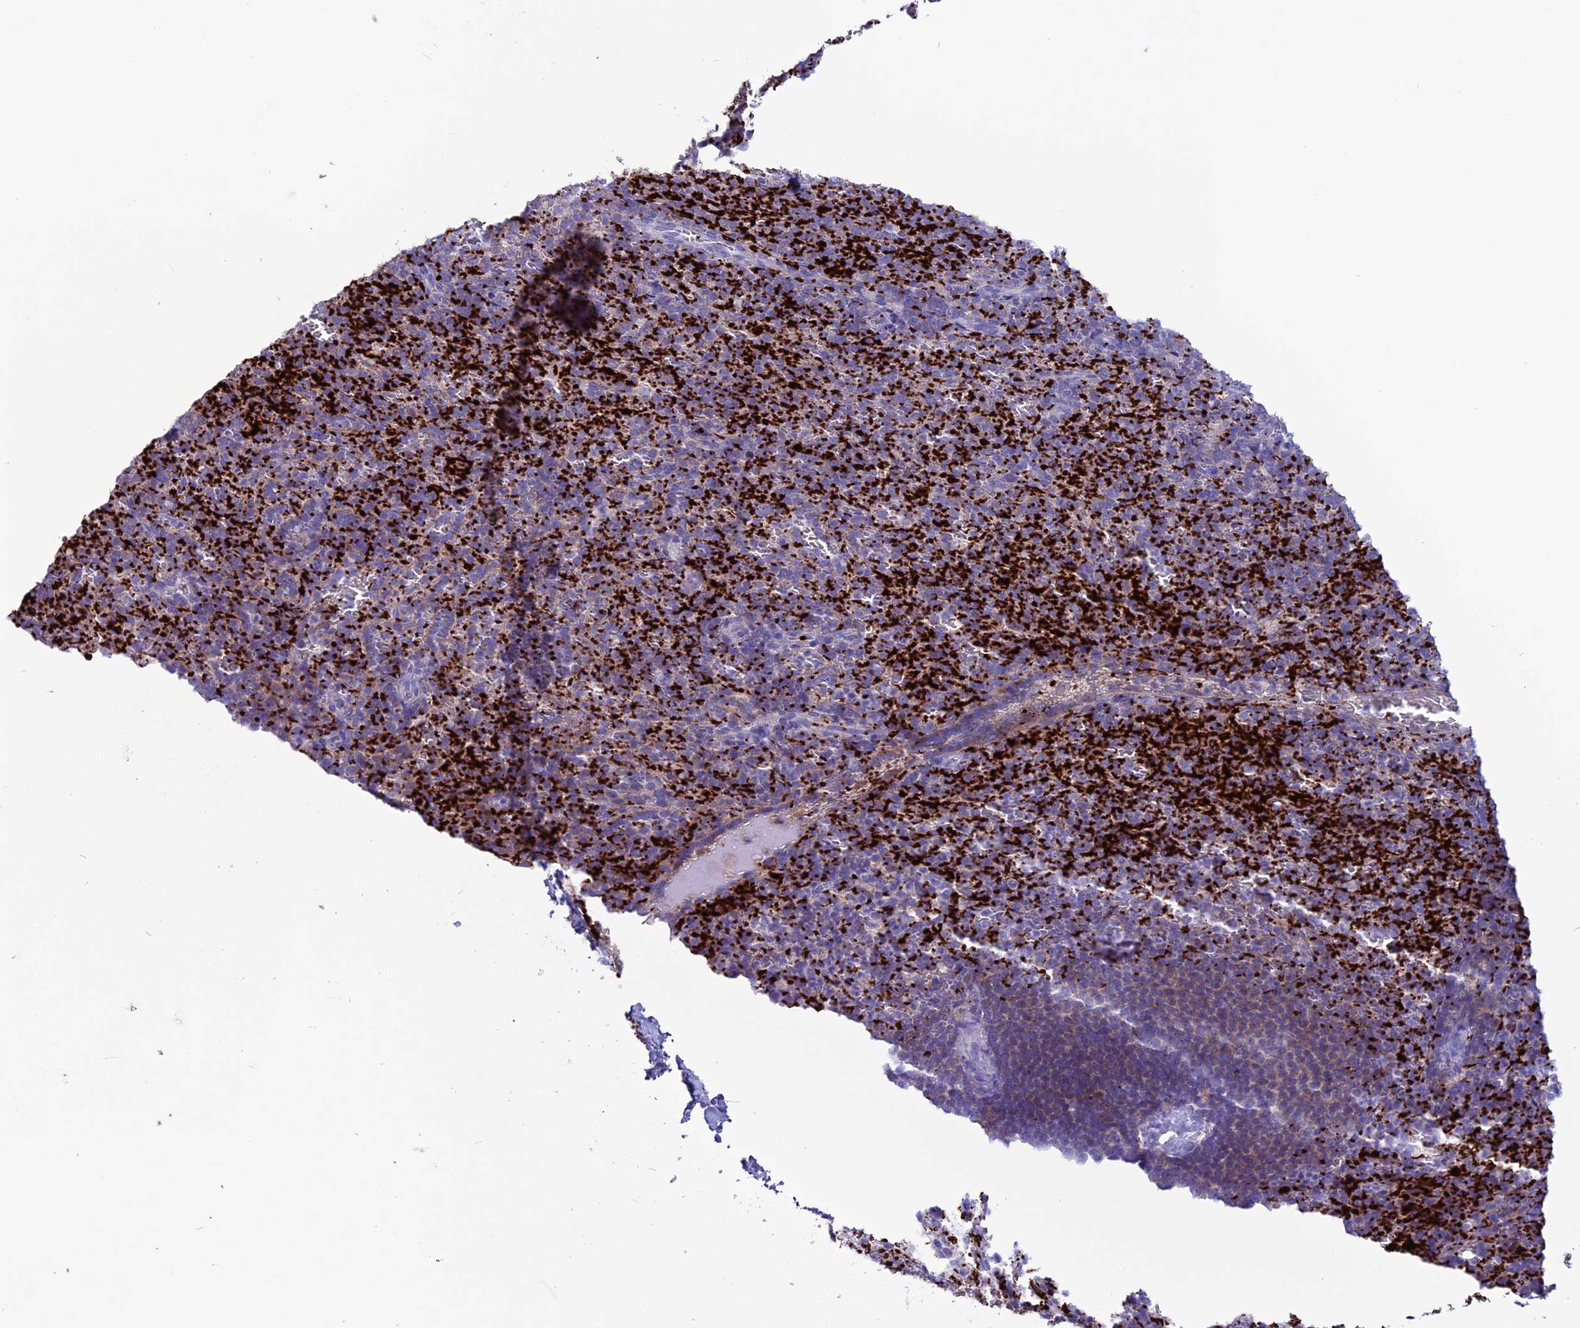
{"staining": {"intensity": "negative", "quantity": "none", "location": "none"}, "tissue": "spleen", "cell_type": "Cells in red pulp", "image_type": "normal", "snomed": [{"axis": "morphology", "description": "Normal tissue, NOS"}, {"axis": "topography", "description": "Spleen"}], "caption": "This is a photomicrograph of IHC staining of unremarkable spleen, which shows no staining in cells in red pulp. (DAB (3,3'-diaminobenzidine) IHC, high magnification).", "gene": "C21orf140", "patient": {"sex": "female", "age": 21}}